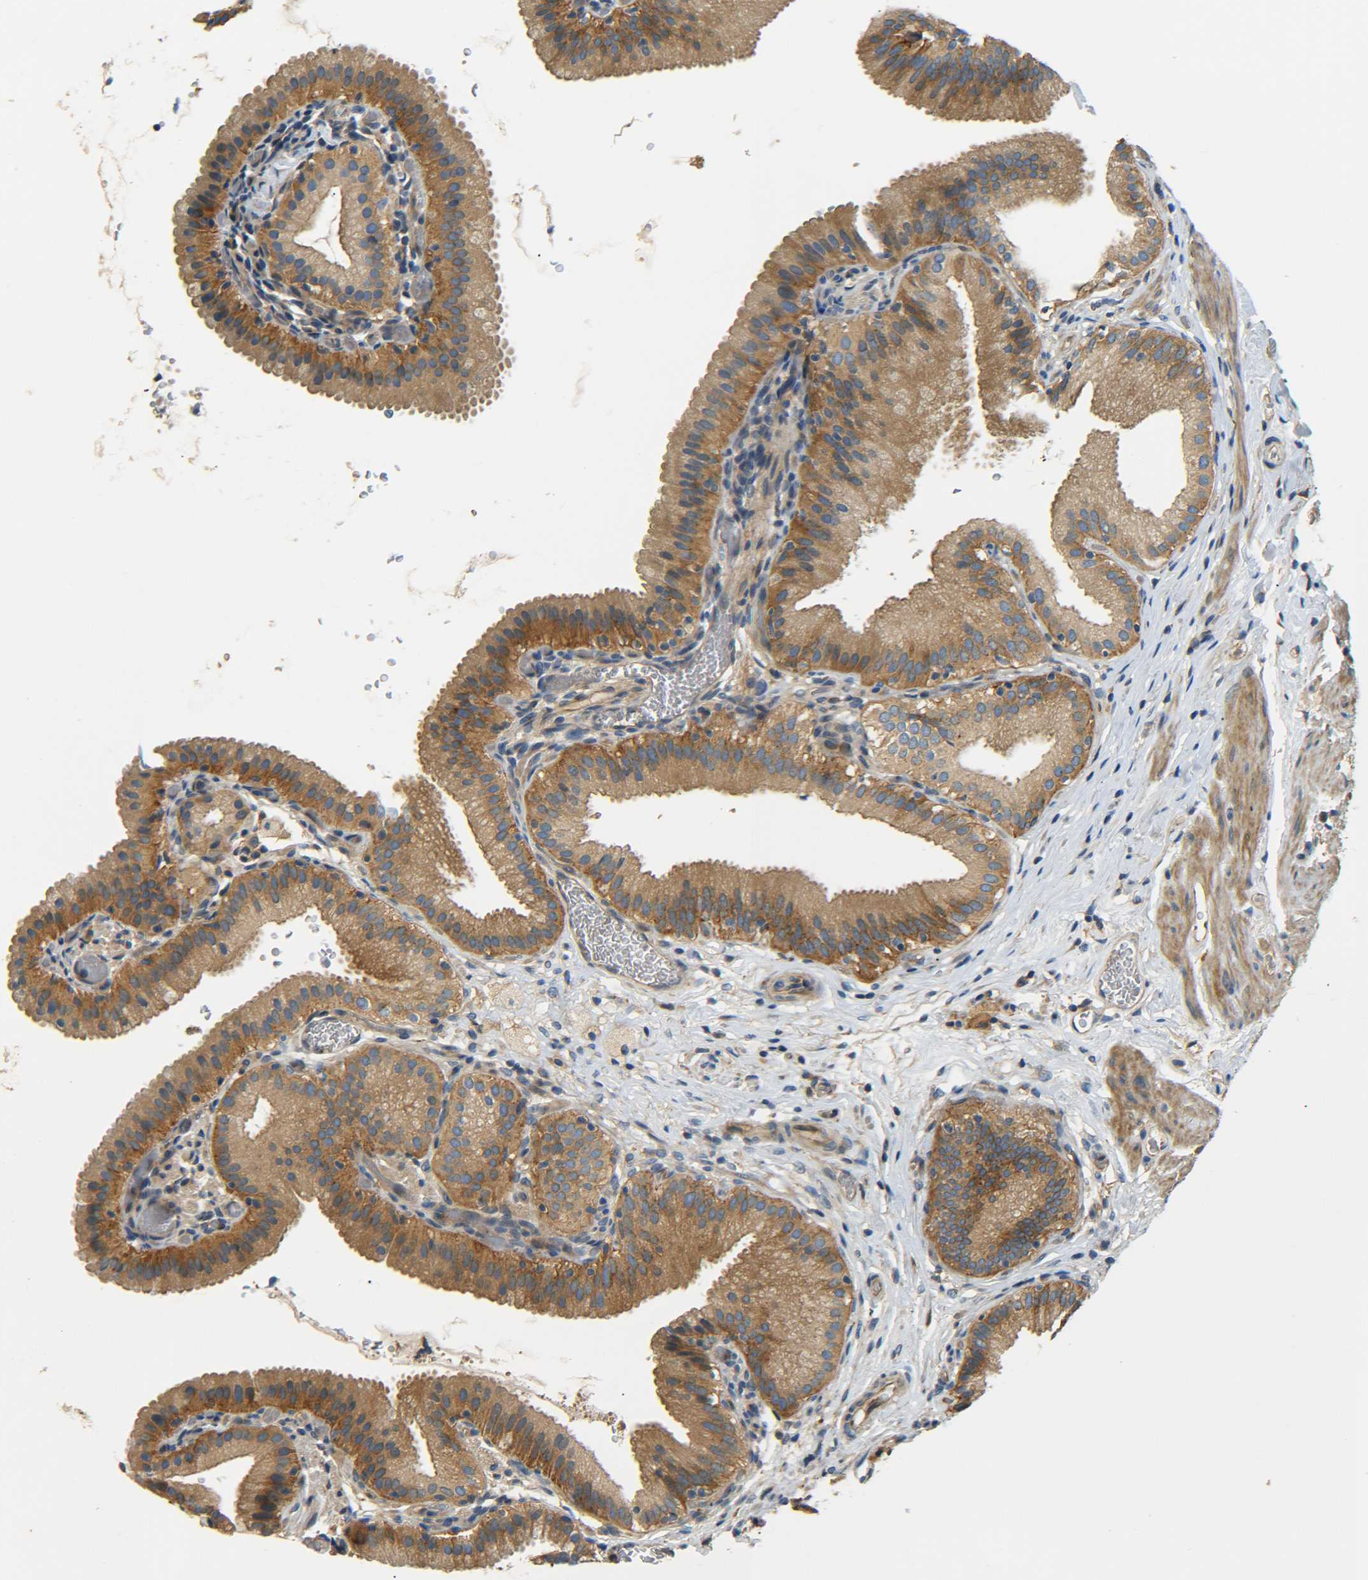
{"staining": {"intensity": "moderate", "quantity": ">75%", "location": "cytoplasmic/membranous"}, "tissue": "gallbladder", "cell_type": "Glandular cells", "image_type": "normal", "snomed": [{"axis": "morphology", "description": "Normal tissue, NOS"}, {"axis": "topography", "description": "Gallbladder"}], "caption": "Immunohistochemistry micrograph of unremarkable gallbladder: human gallbladder stained using immunohistochemistry (IHC) exhibits medium levels of moderate protein expression localized specifically in the cytoplasmic/membranous of glandular cells, appearing as a cytoplasmic/membranous brown color.", "gene": "LRCH3", "patient": {"sex": "male", "age": 54}}